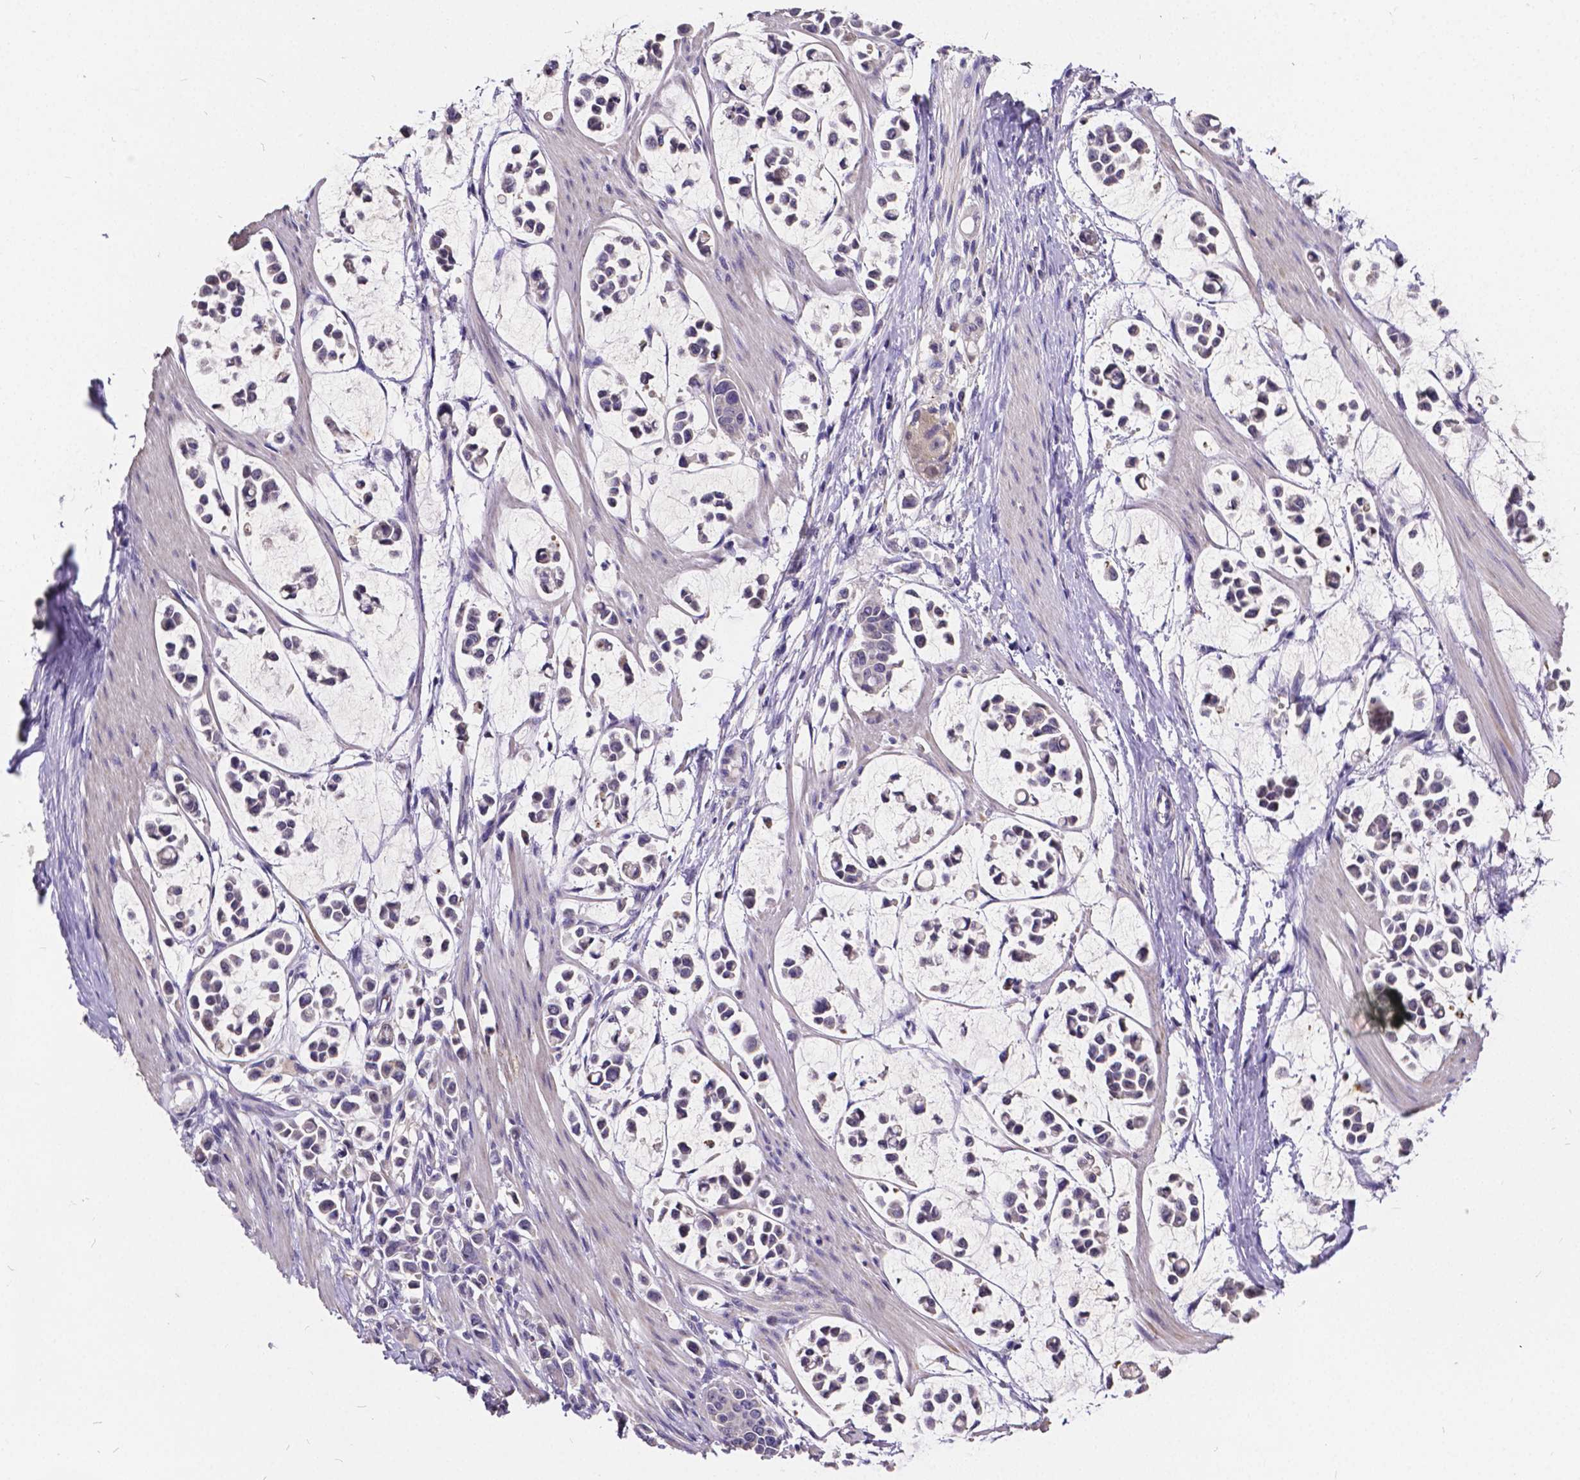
{"staining": {"intensity": "negative", "quantity": "none", "location": "none"}, "tissue": "stomach cancer", "cell_type": "Tumor cells", "image_type": "cancer", "snomed": [{"axis": "morphology", "description": "Adenocarcinoma, NOS"}, {"axis": "topography", "description": "Stomach"}], "caption": "Image shows no significant protein staining in tumor cells of adenocarcinoma (stomach).", "gene": "CTNNA2", "patient": {"sex": "male", "age": 82}}